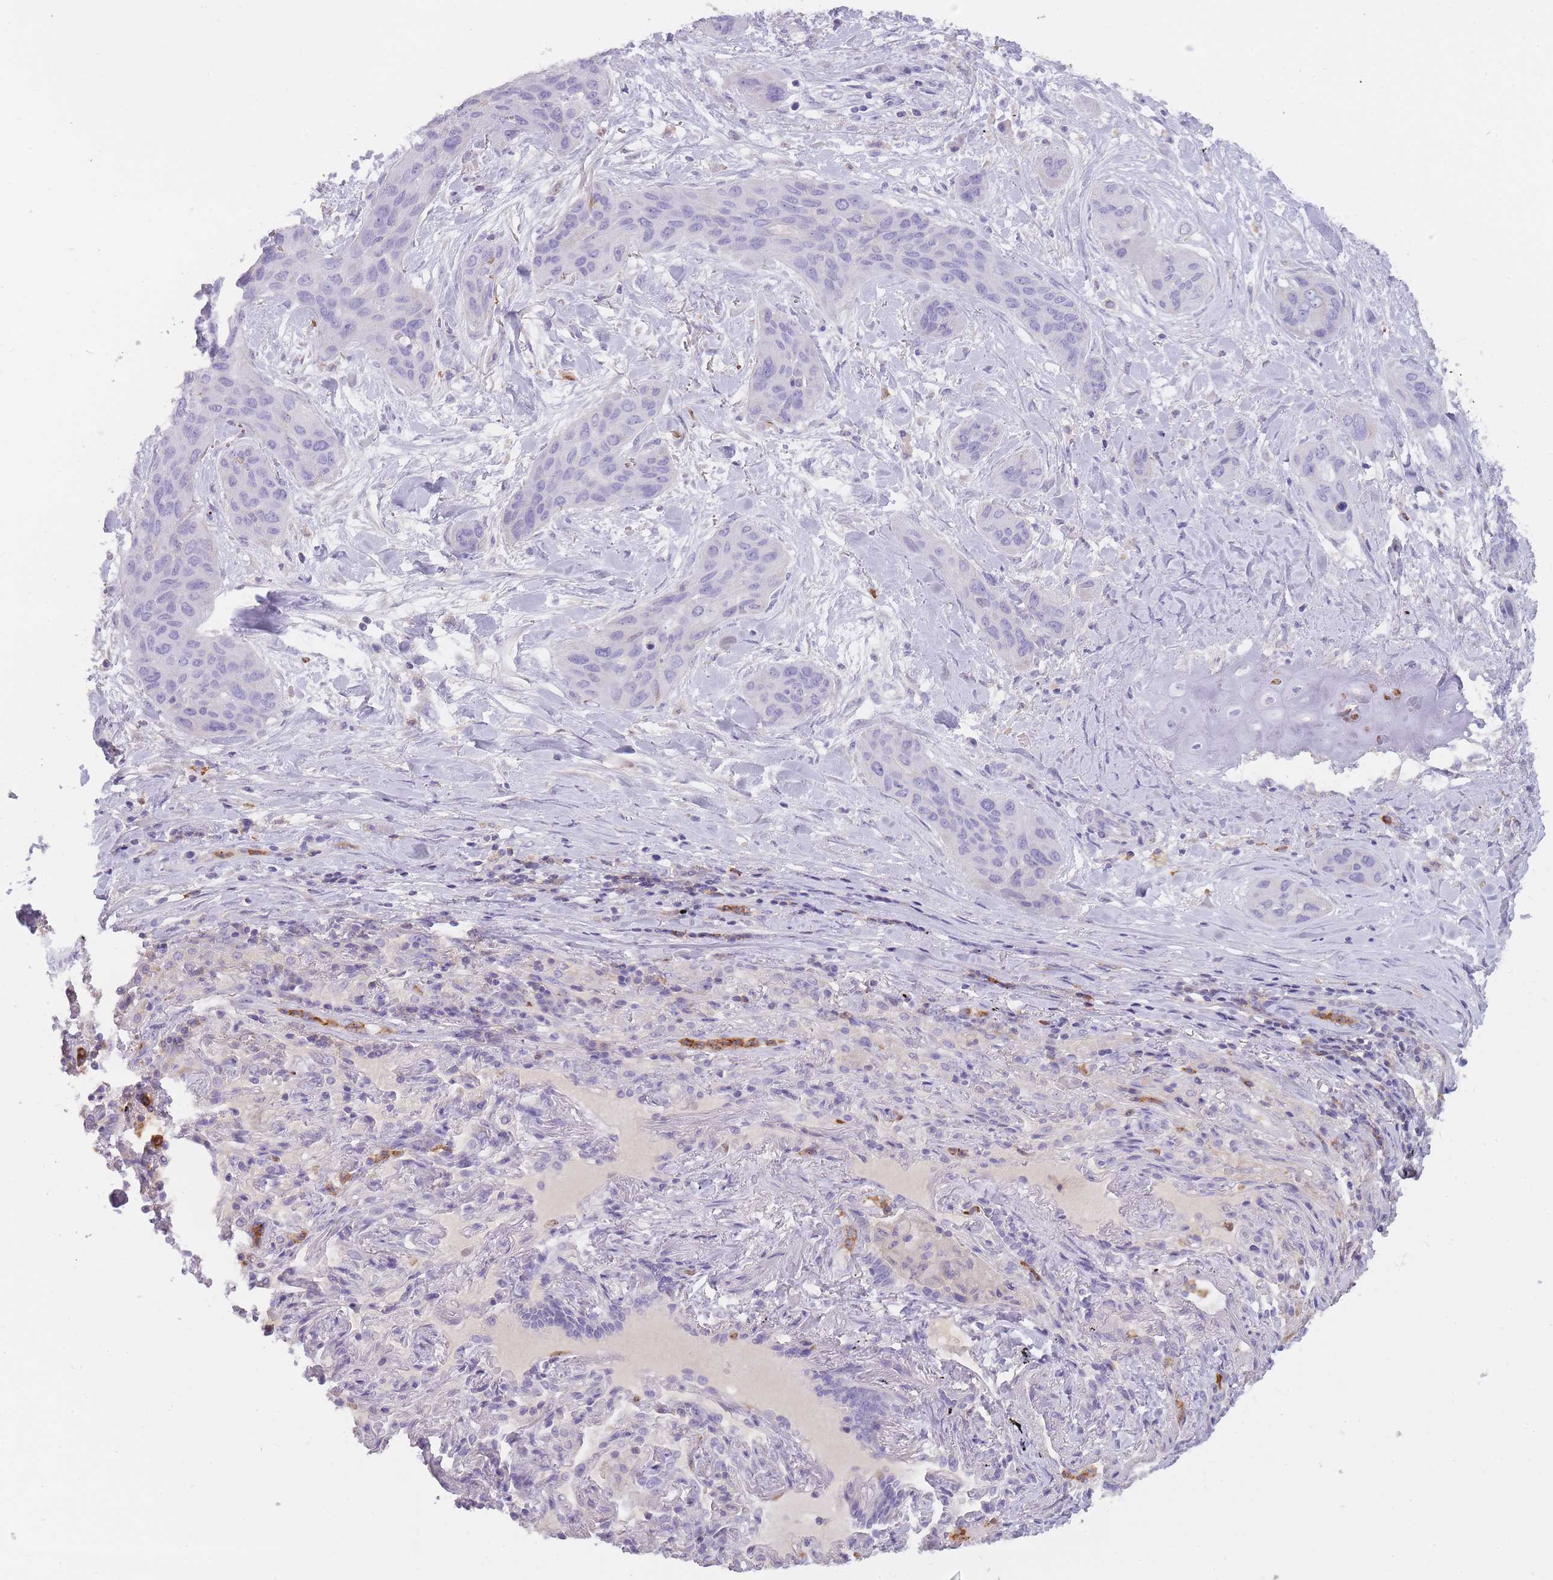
{"staining": {"intensity": "negative", "quantity": "none", "location": "none"}, "tissue": "lung cancer", "cell_type": "Tumor cells", "image_type": "cancer", "snomed": [{"axis": "morphology", "description": "Squamous cell carcinoma, NOS"}, {"axis": "topography", "description": "Lung"}], "caption": "This is a photomicrograph of IHC staining of lung squamous cell carcinoma, which shows no expression in tumor cells. (Immunohistochemistry (ihc), brightfield microscopy, high magnification).", "gene": "CR1L", "patient": {"sex": "female", "age": 70}}